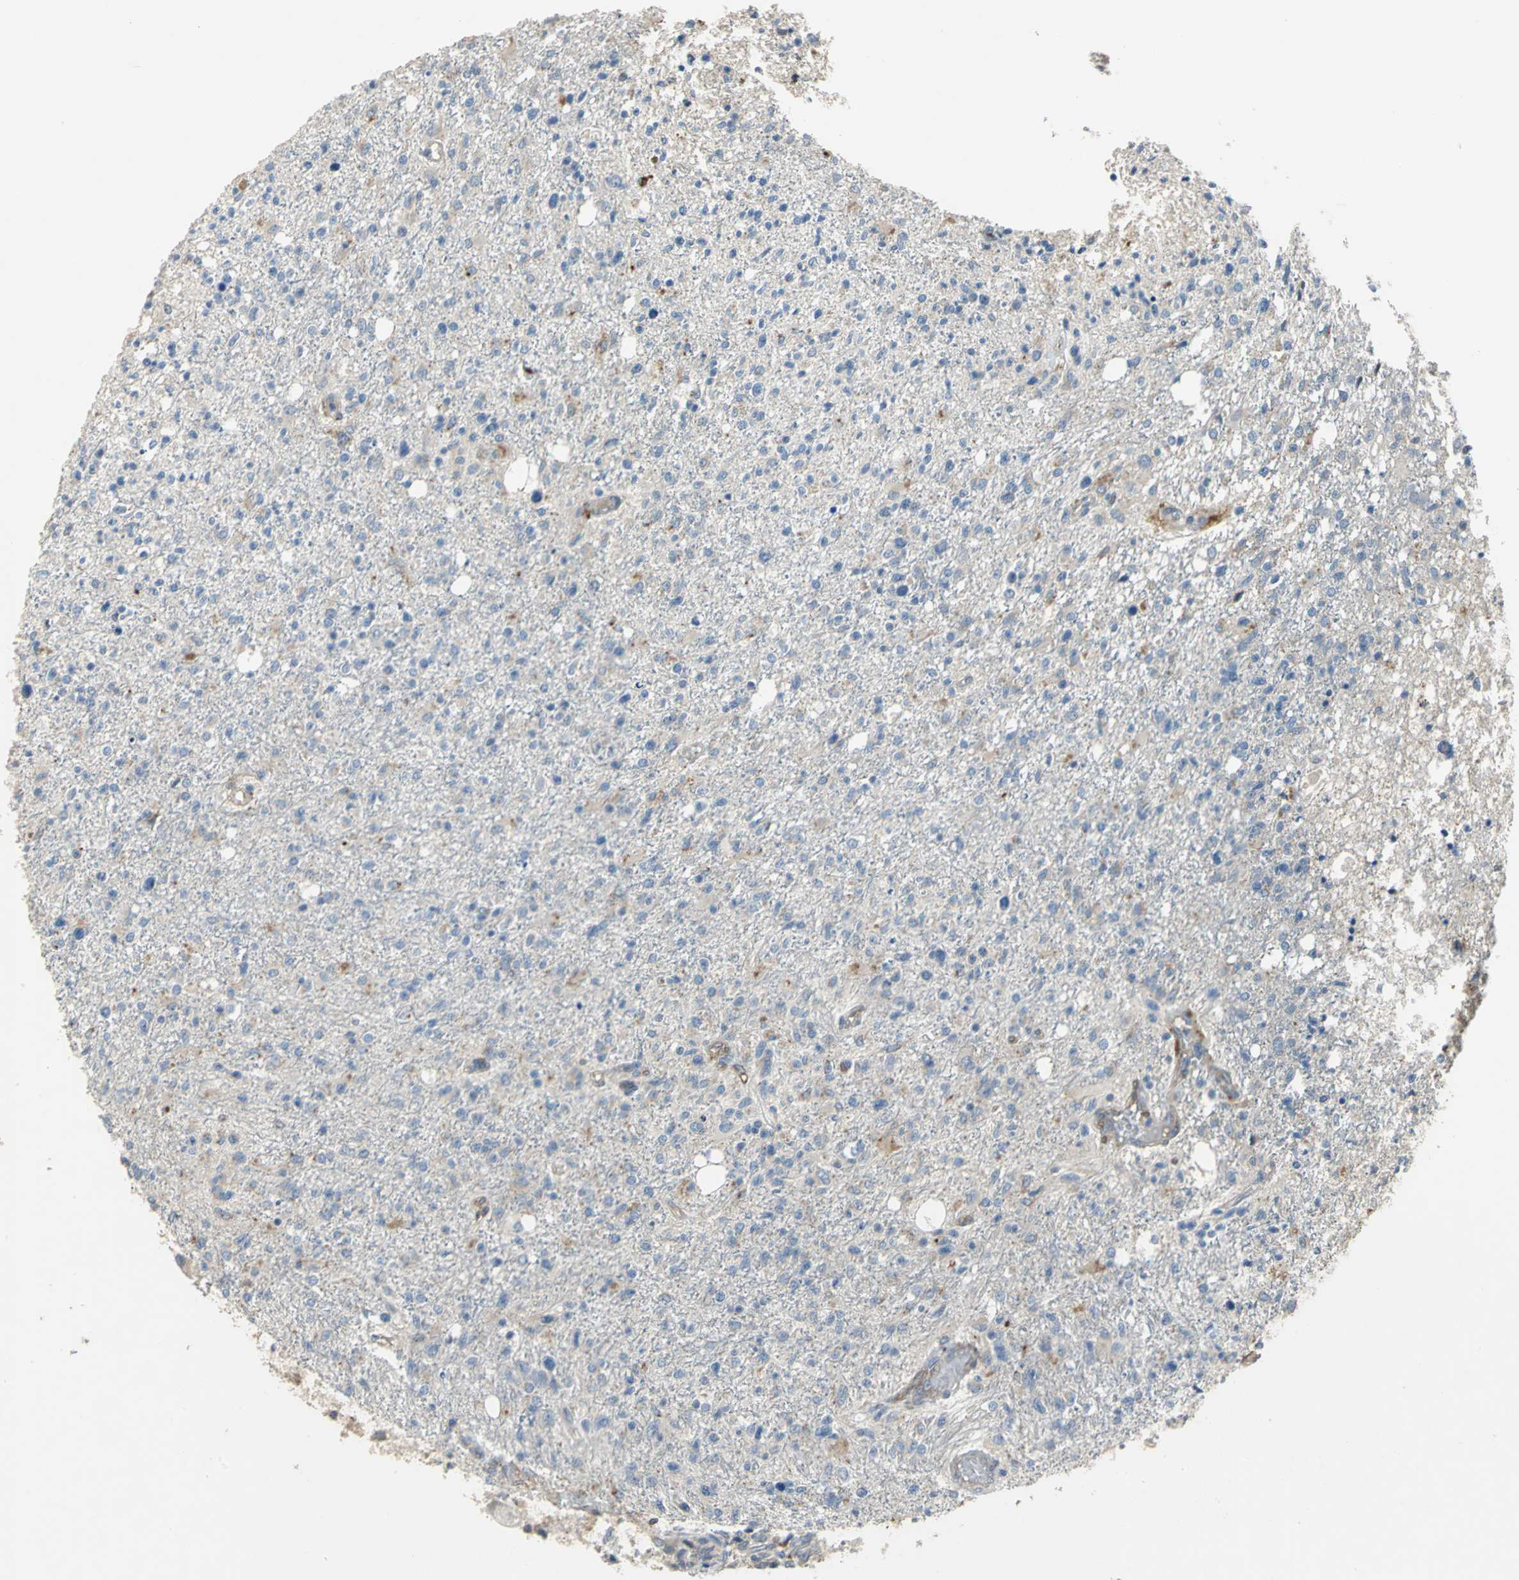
{"staining": {"intensity": "negative", "quantity": "none", "location": "none"}, "tissue": "glioma", "cell_type": "Tumor cells", "image_type": "cancer", "snomed": [{"axis": "morphology", "description": "Glioma, malignant, High grade"}, {"axis": "topography", "description": "Cerebral cortex"}], "caption": "This is an IHC histopathology image of human glioma. There is no staining in tumor cells.", "gene": "IL17RB", "patient": {"sex": "male", "age": 76}}